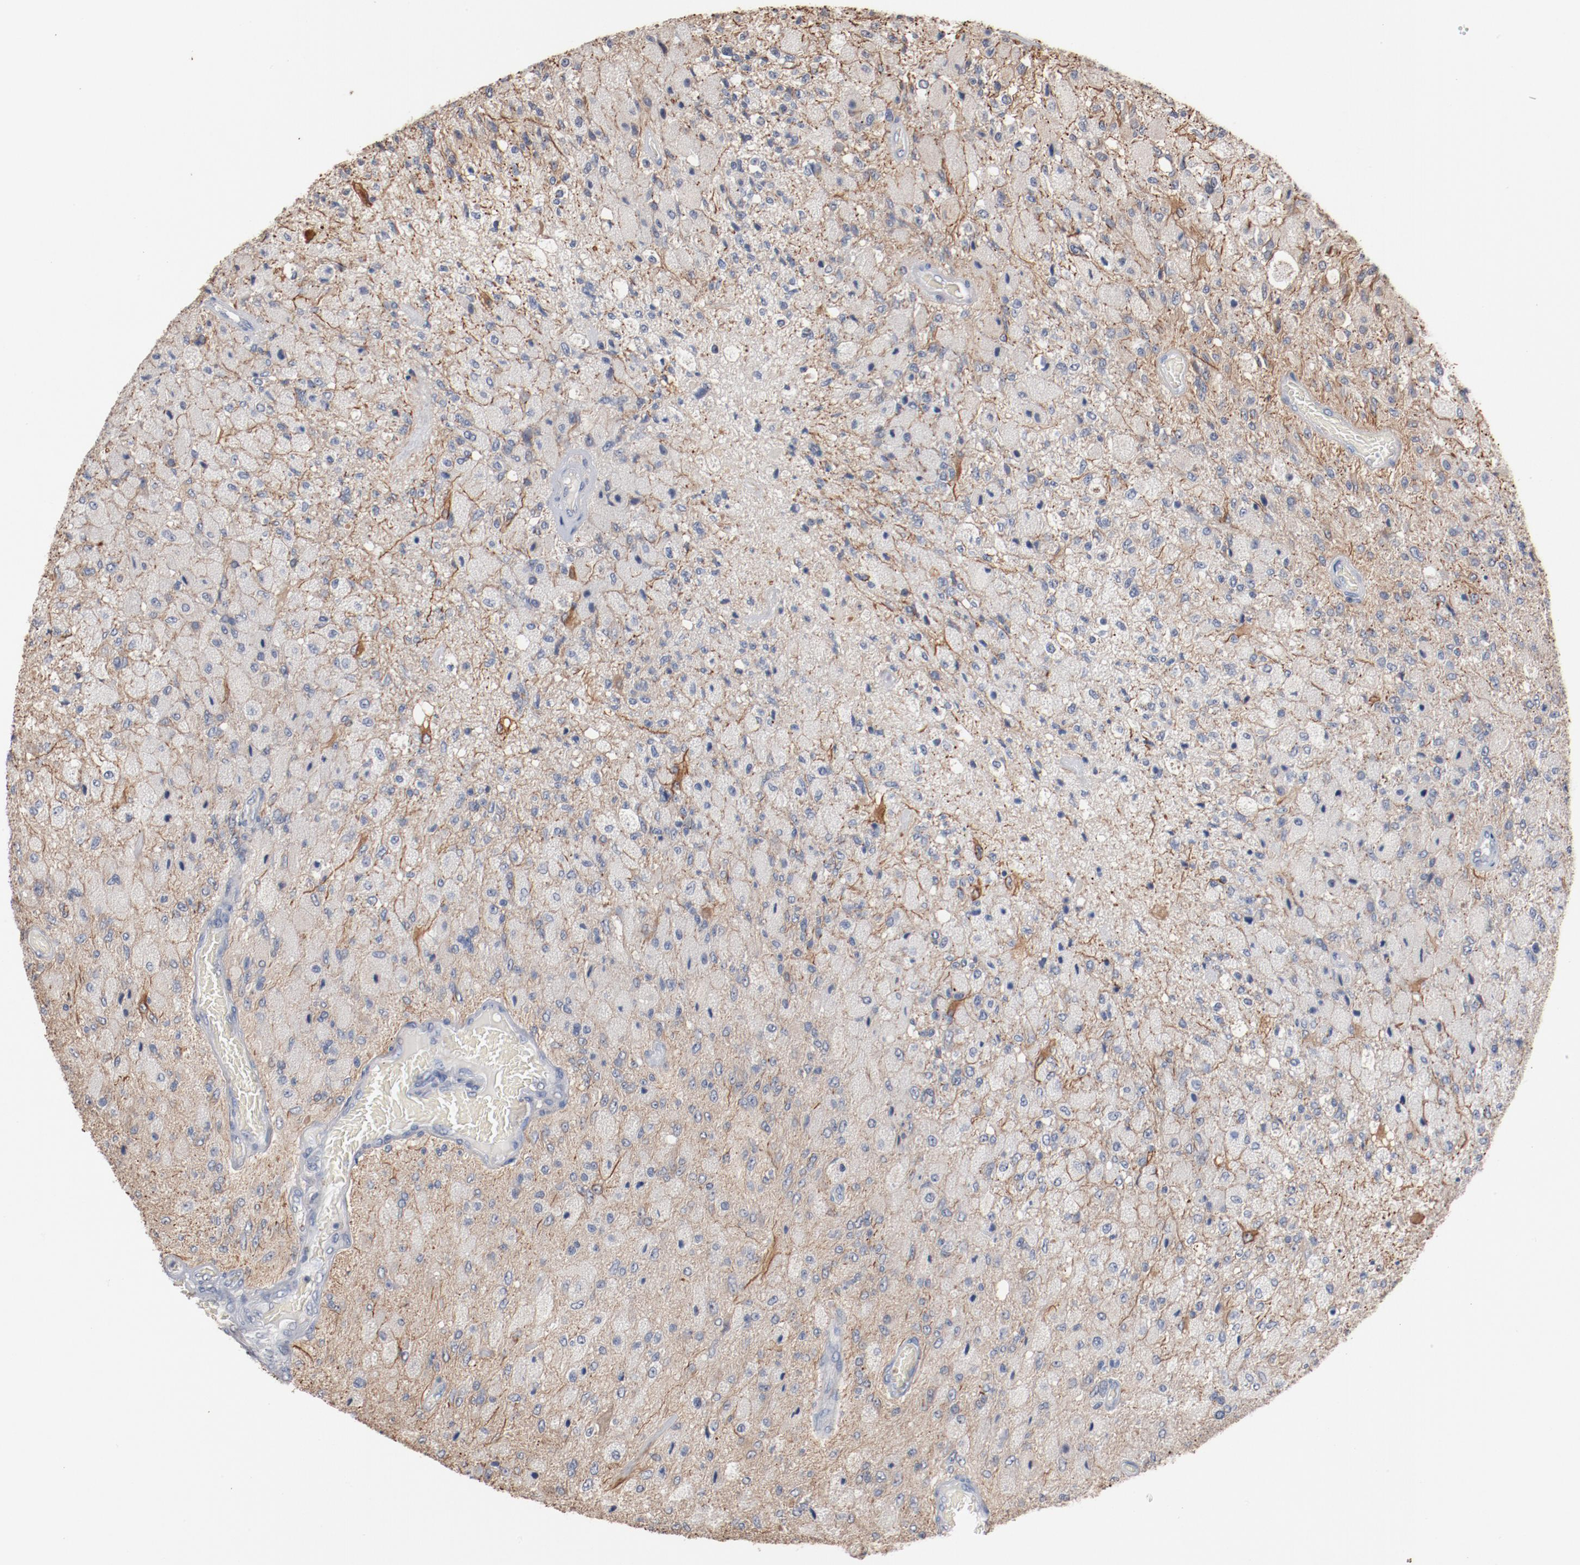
{"staining": {"intensity": "negative", "quantity": "none", "location": "none"}, "tissue": "glioma", "cell_type": "Tumor cells", "image_type": "cancer", "snomed": [{"axis": "morphology", "description": "Normal tissue, NOS"}, {"axis": "morphology", "description": "Glioma, malignant, High grade"}, {"axis": "topography", "description": "Cerebral cortex"}], "caption": "The IHC image has no significant expression in tumor cells of malignant glioma (high-grade) tissue.", "gene": "ERICH1", "patient": {"sex": "male", "age": 77}}